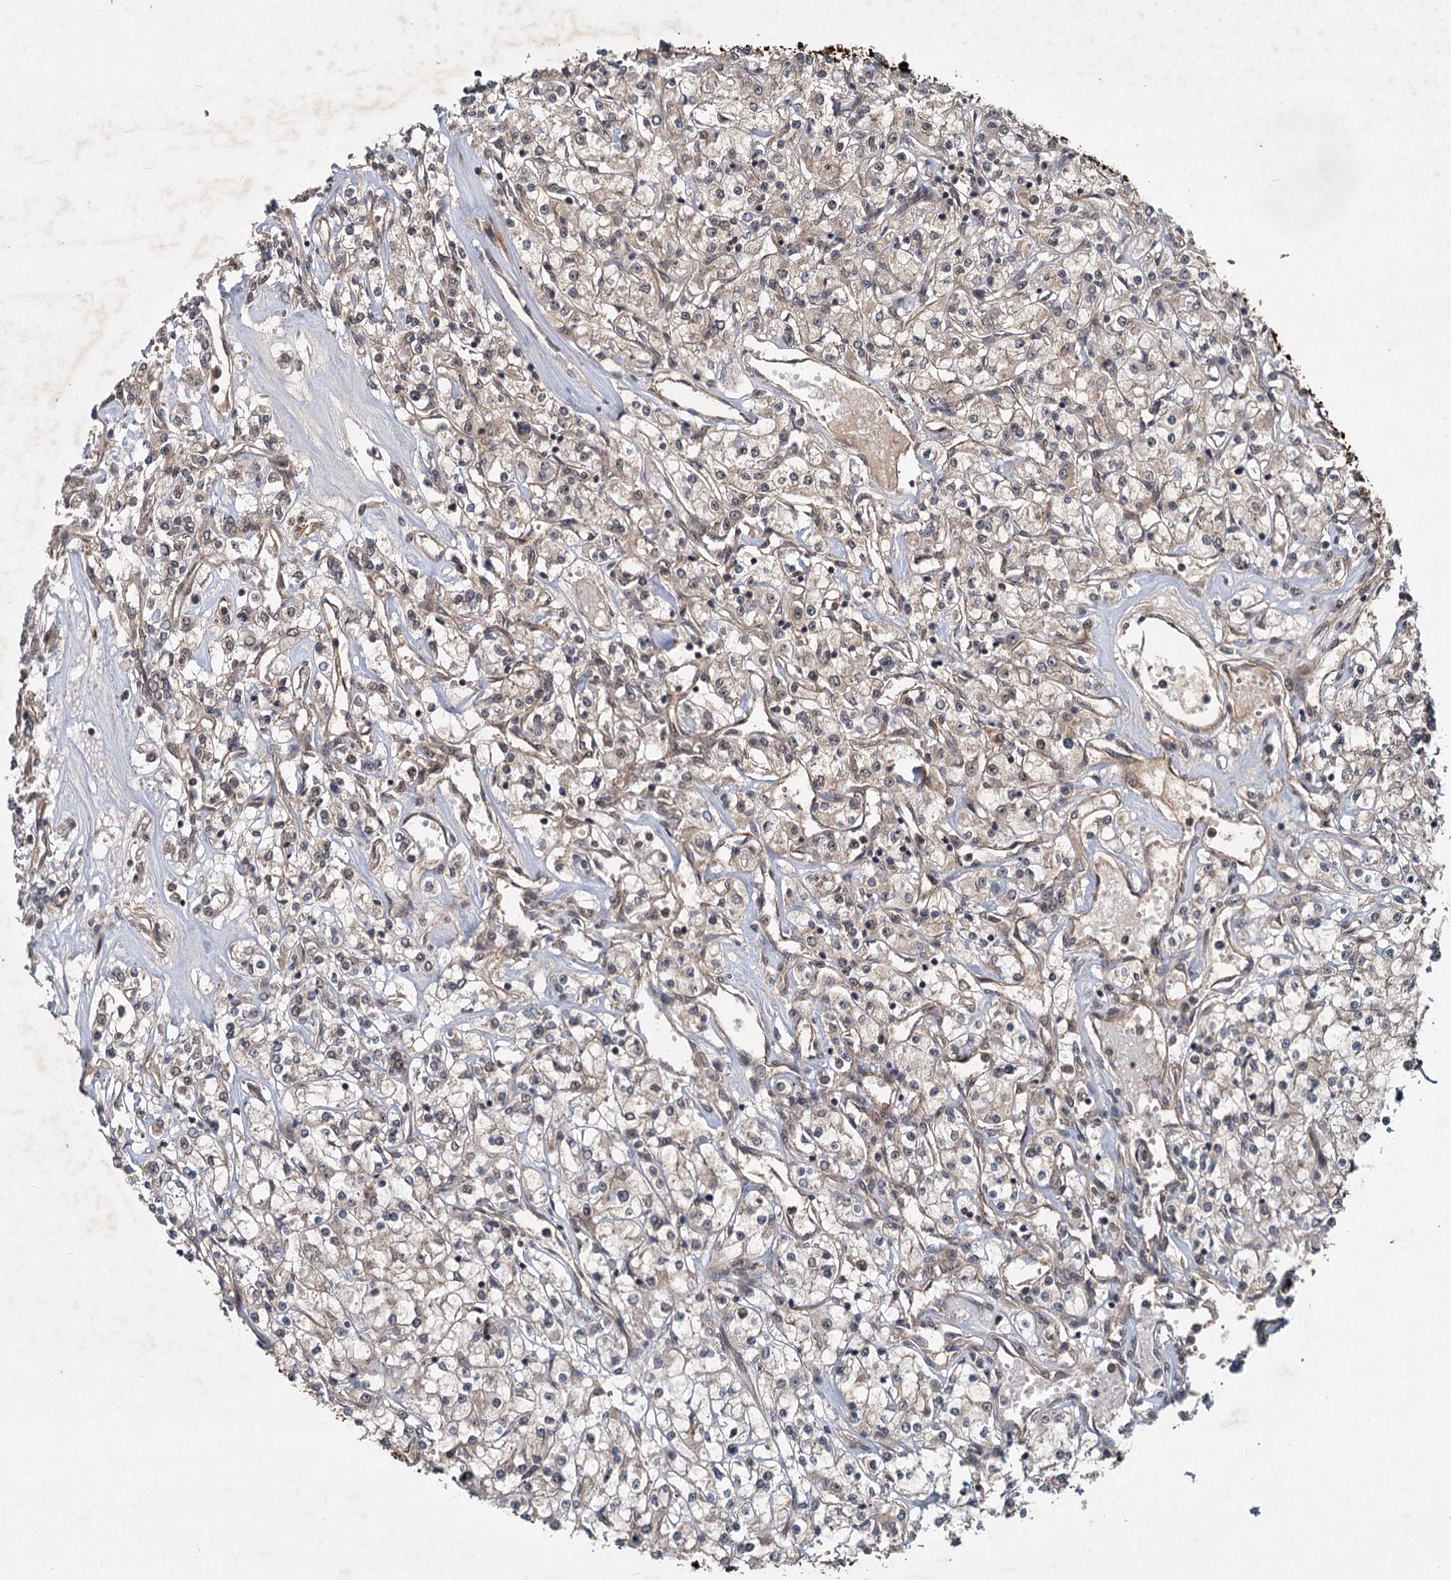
{"staining": {"intensity": "weak", "quantity": "<25%", "location": "nuclear"}, "tissue": "renal cancer", "cell_type": "Tumor cells", "image_type": "cancer", "snomed": [{"axis": "morphology", "description": "Adenocarcinoma, NOS"}, {"axis": "topography", "description": "Kidney"}], "caption": "This is an immunohistochemistry (IHC) histopathology image of renal cancer. There is no positivity in tumor cells.", "gene": "RITA1", "patient": {"sex": "female", "age": 59}}